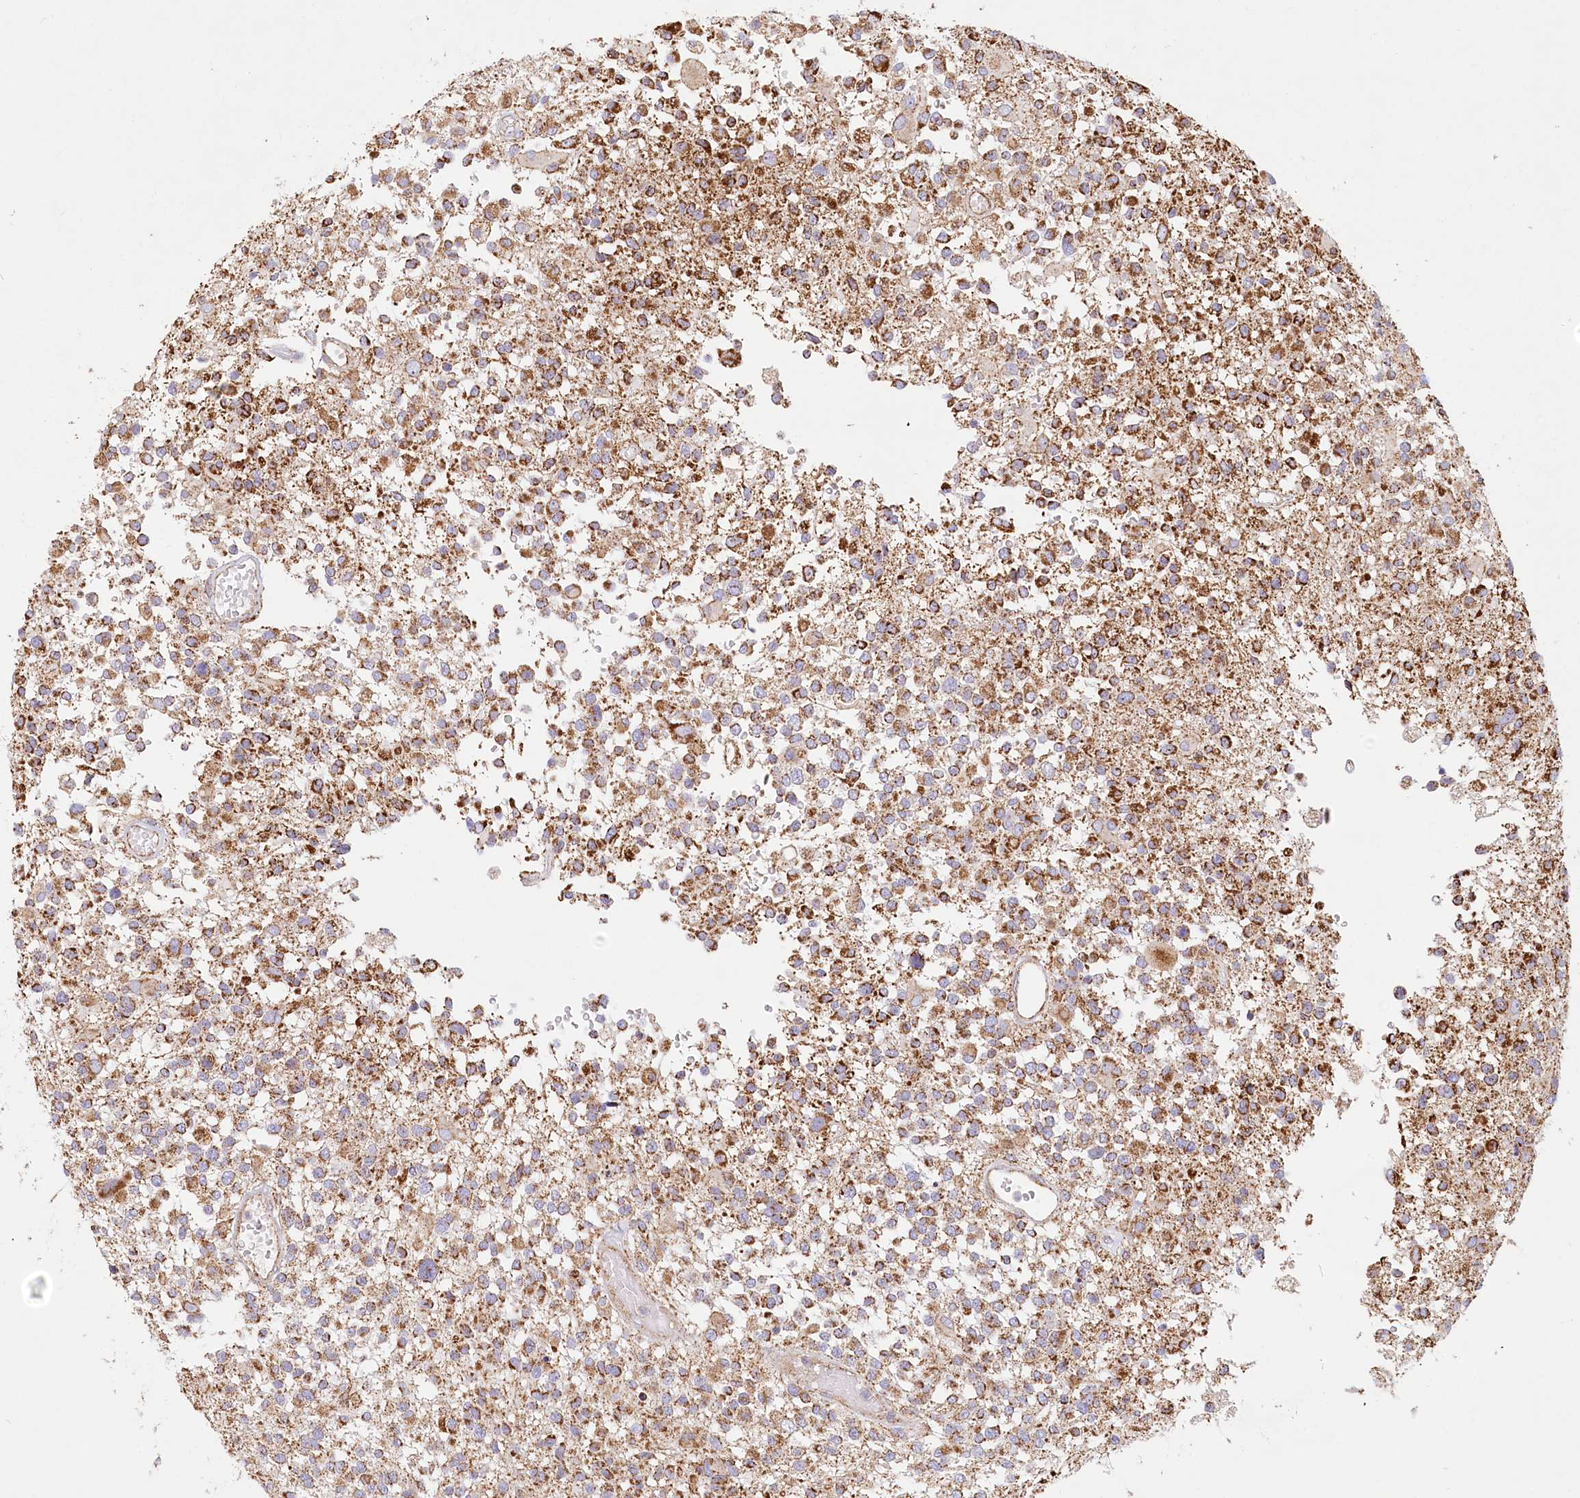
{"staining": {"intensity": "moderate", "quantity": ">75%", "location": "cytoplasmic/membranous"}, "tissue": "glioma", "cell_type": "Tumor cells", "image_type": "cancer", "snomed": [{"axis": "morphology", "description": "Glioma, malignant, High grade"}, {"axis": "morphology", "description": "Glioblastoma, NOS"}, {"axis": "topography", "description": "Brain"}], "caption": "IHC photomicrograph of human glioma stained for a protein (brown), which reveals medium levels of moderate cytoplasmic/membranous positivity in about >75% of tumor cells.", "gene": "UMPS", "patient": {"sex": "male", "age": 60}}